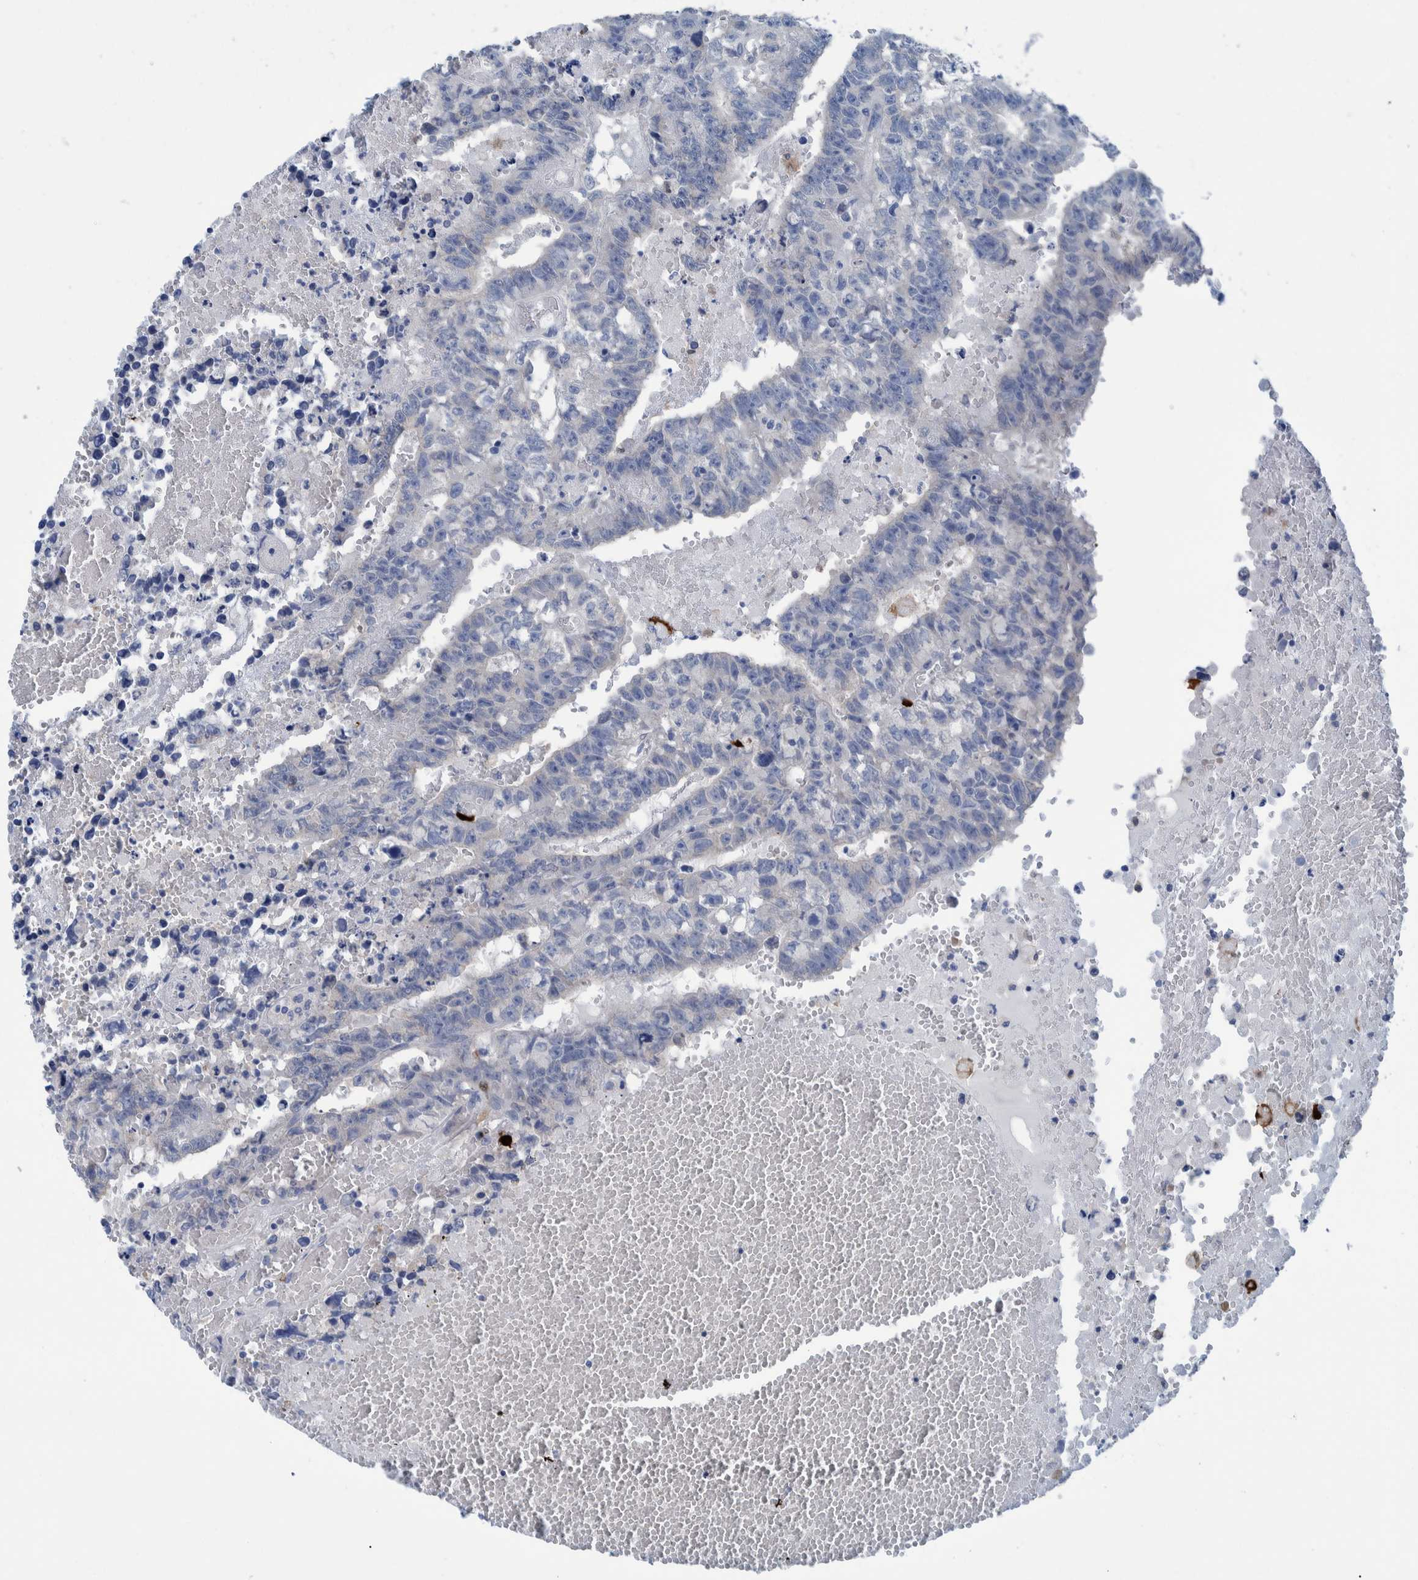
{"staining": {"intensity": "negative", "quantity": "none", "location": "none"}, "tissue": "testis cancer", "cell_type": "Tumor cells", "image_type": "cancer", "snomed": [{"axis": "morphology", "description": "Carcinoma, Embryonal, NOS"}, {"axis": "topography", "description": "Testis"}], "caption": "Human testis cancer (embryonal carcinoma) stained for a protein using IHC demonstrates no staining in tumor cells.", "gene": "IDO1", "patient": {"sex": "male", "age": 25}}